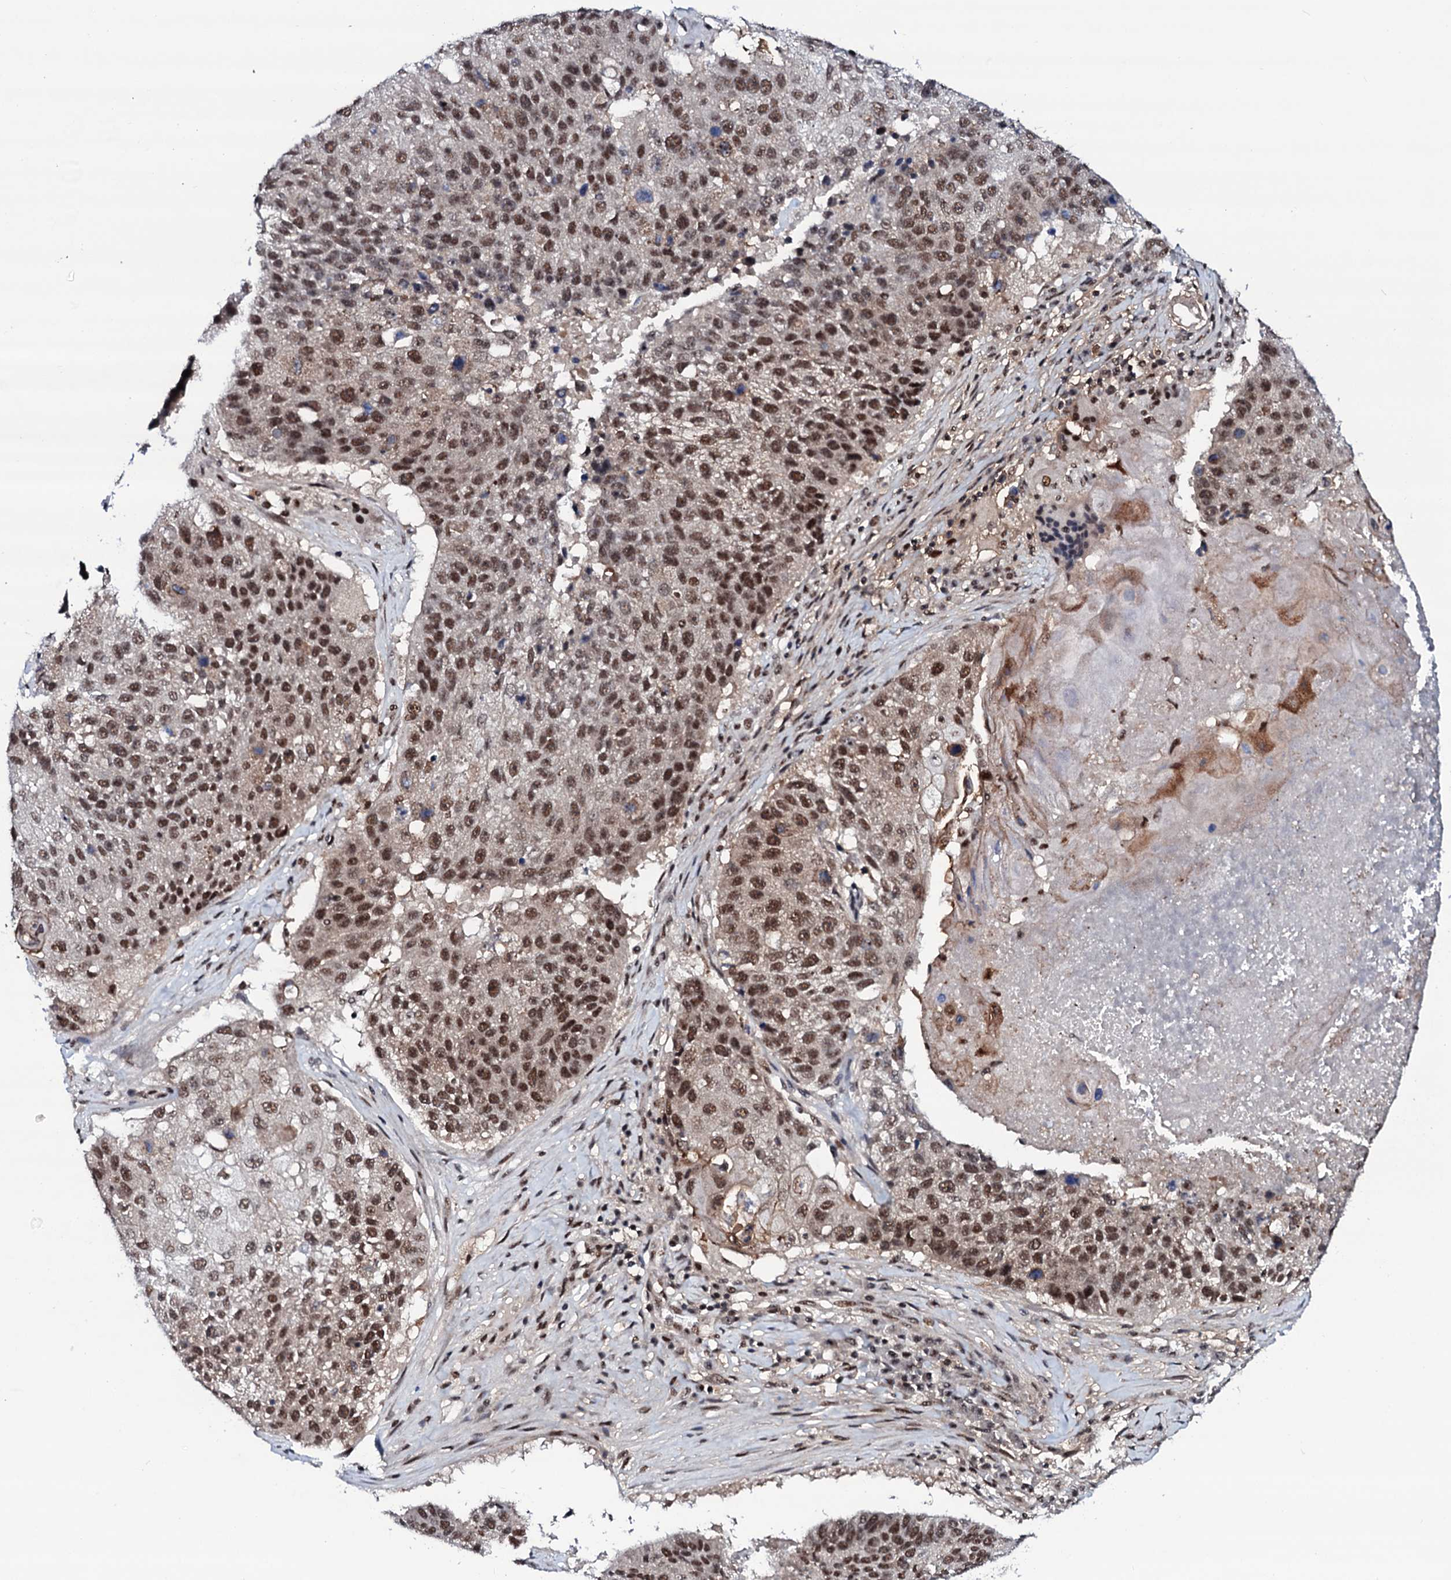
{"staining": {"intensity": "moderate", "quantity": ">75%", "location": "nuclear"}, "tissue": "lung cancer", "cell_type": "Tumor cells", "image_type": "cancer", "snomed": [{"axis": "morphology", "description": "Squamous cell carcinoma, NOS"}, {"axis": "topography", "description": "Lung"}], "caption": "Immunohistochemistry (IHC) of human lung cancer (squamous cell carcinoma) displays medium levels of moderate nuclear staining in approximately >75% of tumor cells.", "gene": "PRPF18", "patient": {"sex": "male", "age": 61}}